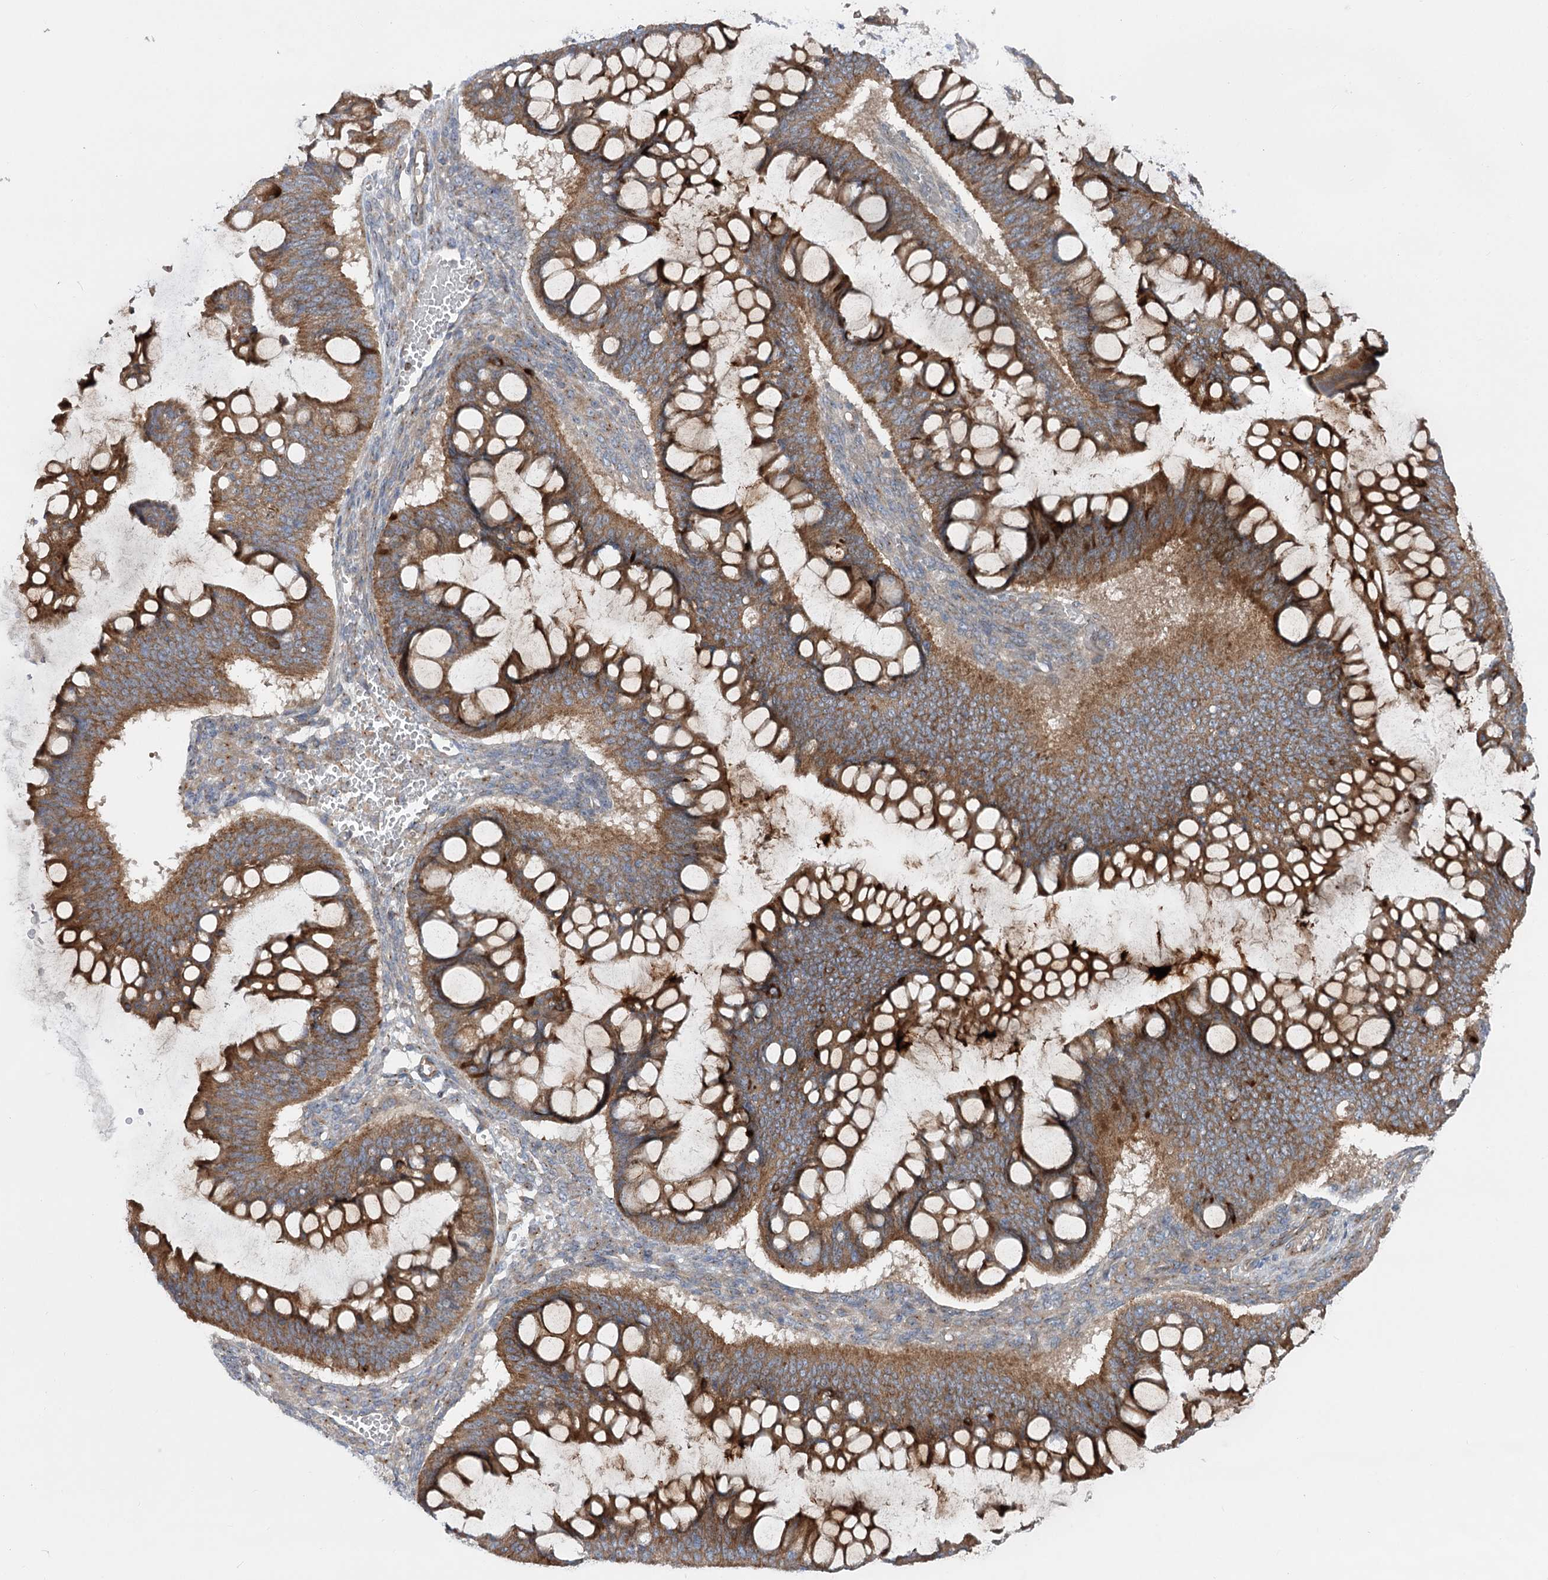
{"staining": {"intensity": "moderate", "quantity": ">75%", "location": "cytoplasmic/membranous"}, "tissue": "ovarian cancer", "cell_type": "Tumor cells", "image_type": "cancer", "snomed": [{"axis": "morphology", "description": "Cystadenocarcinoma, mucinous, NOS"}, {"axis": "topography", "description": "Ovary"}], "caption": "Ovarian cancer (mucinous cystadenocarcinoma) stained with a protein marker displays moderate staining in tumor cells.", "gene": "SCN11A", "patient": {"sex": "female", "age": 73}}